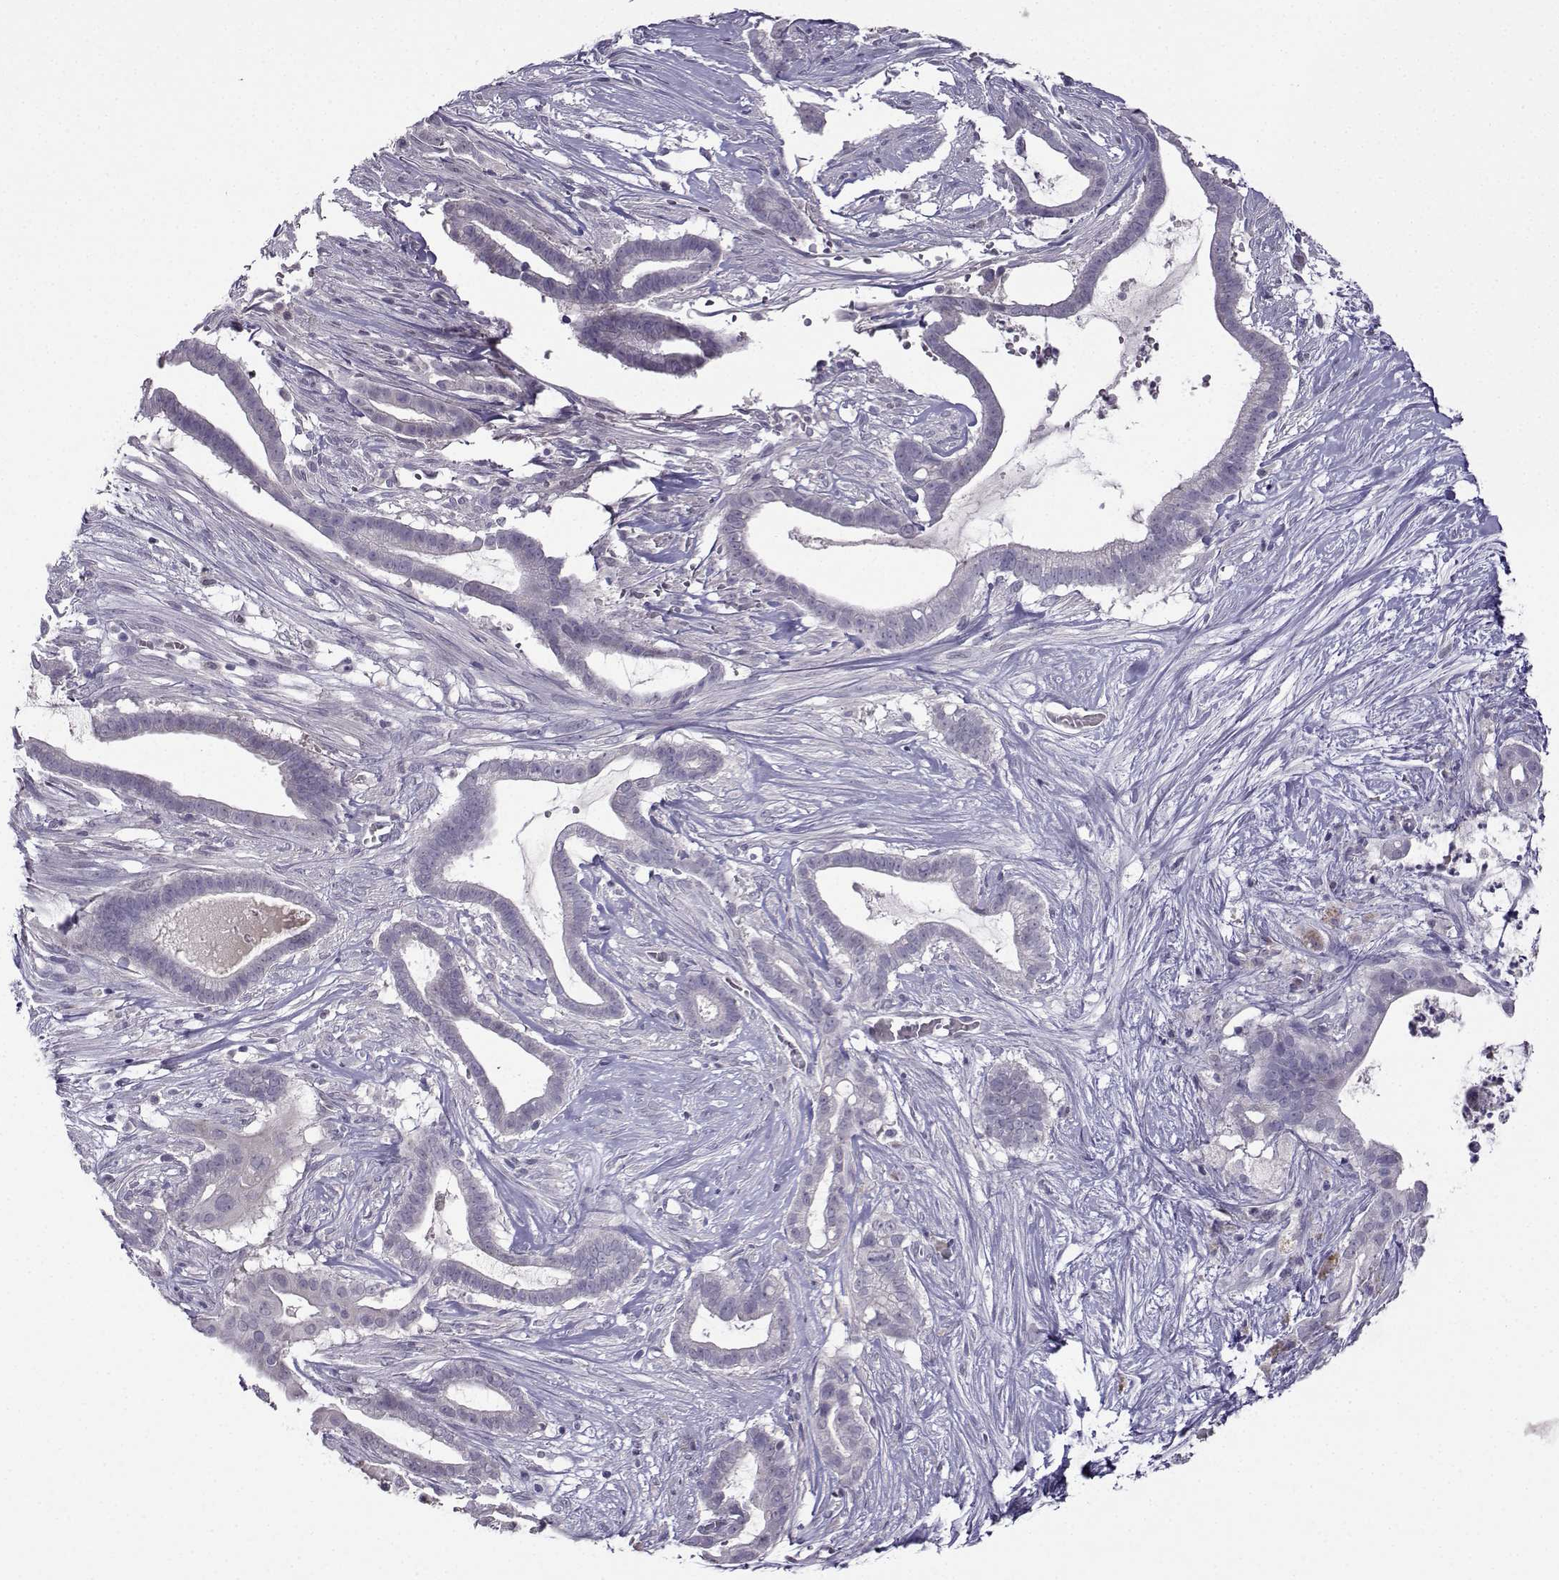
{"staining": {"intensity": "negative", "quantity": "none", "location": "none"}, "tissue": "pancreatic cancer", "cell_type": "Tumor cells", "image_type": "cancer", "snomed": [{"axis": "morphology", "description": "Adenocarcinoma, NOS"}, {"axis": "topography", "description": "Pancreas"}], "caption": "High magnification brightfield microscopy of pancreatic cancer stained with DAB (brown) and counterstained with hematoxylin (blue): tumor cells show no significant staining.", "gene": "CRYBB1", "patient": {"sex": "male", "age": 61}}